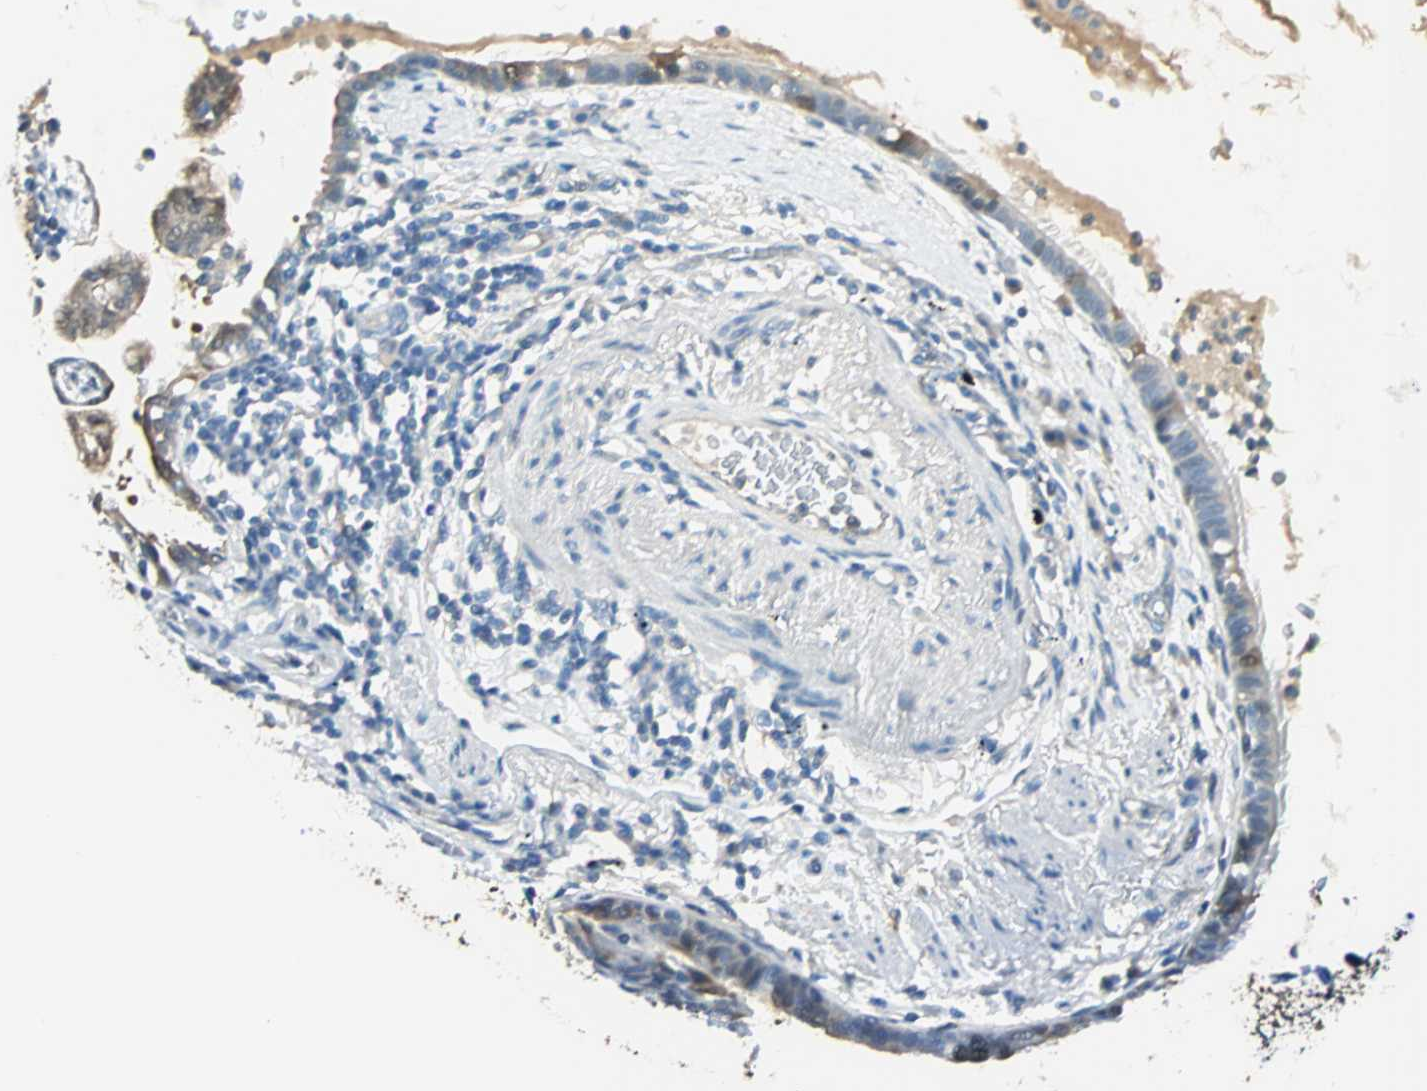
{"staining": {"intensity": "moderate", "quantity": ">75%", "location": "cytoplasmic/membranous,nuclear"}, "tissue": "lung cancer", "cell_type": "Tumor cells", "image_type": "cancer", "snomed": [{"axis": "morphology", "description": "Adenocarcinoma, NOS"}, {"axis": "topography", "description": "Lung"}], "caption": "Immunohistochemical staining of adenocarcinoma (lung) displays medium levels of moderate cytoplasmic/membranous and nuclear staining in about >75% of tumor cells.", "gene": "S100A1", "patient": {"sex": "female", "age": 70}}